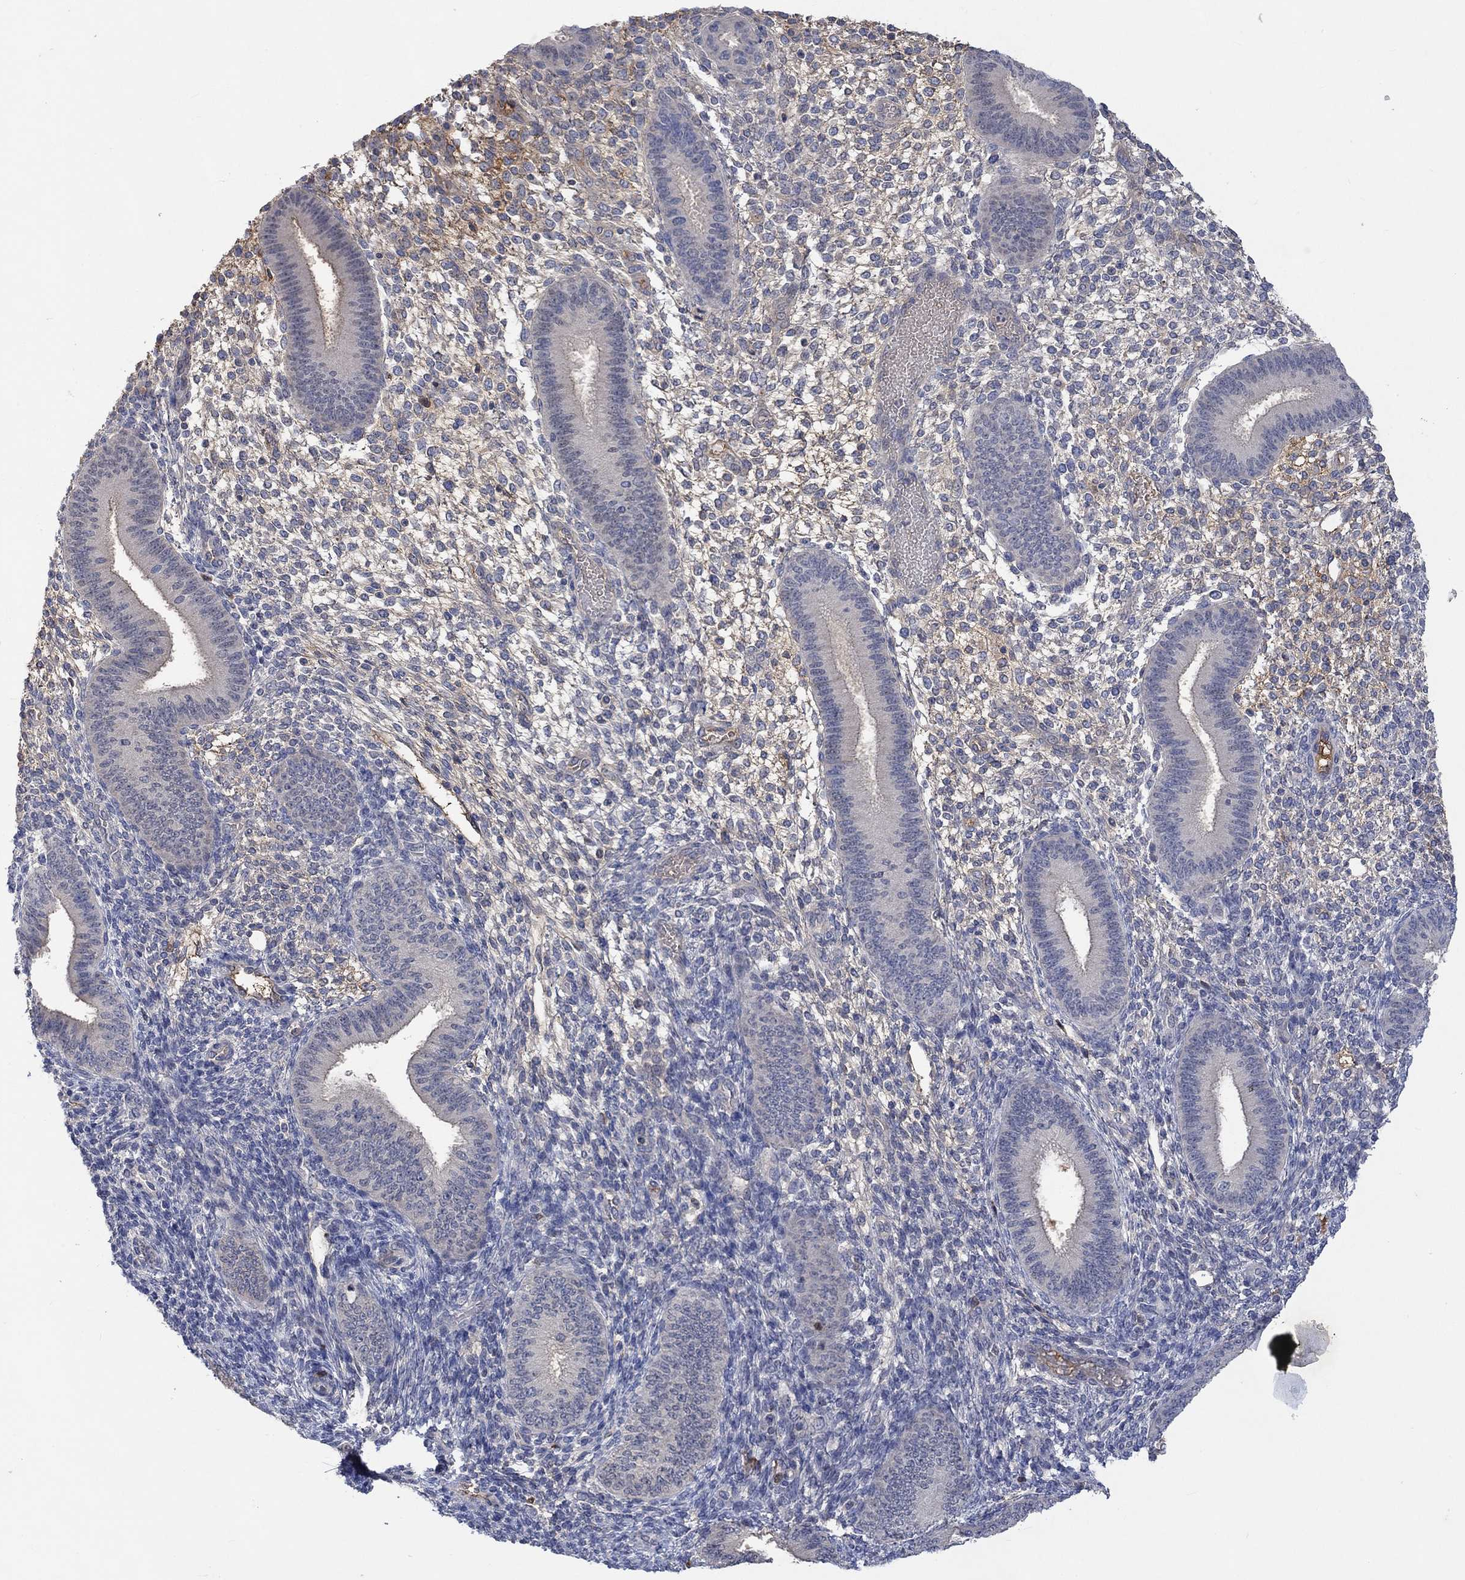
{"staining": {"intensity": "negative", "quantity": "none", "location": "none"}, "tissue": "endometrium", "cell_type": "Cells in endometrial stroma", "image_type": "normal", "snomed": [{"axis": "morphology", "description": "Normal tissue, NOS"}, {"axis": "topography", "description": "Endometrium"}], "caption": "Cells in endometrial stroma show no significant staining in unremarkable endometrium. Brightfield microscopy of immunohistochemistry stained with DAB (brown) and hematoxylin (blue), captured at high magnification.", "gene": "MSTN", "patient": {"sex": "female", "age": 39}}